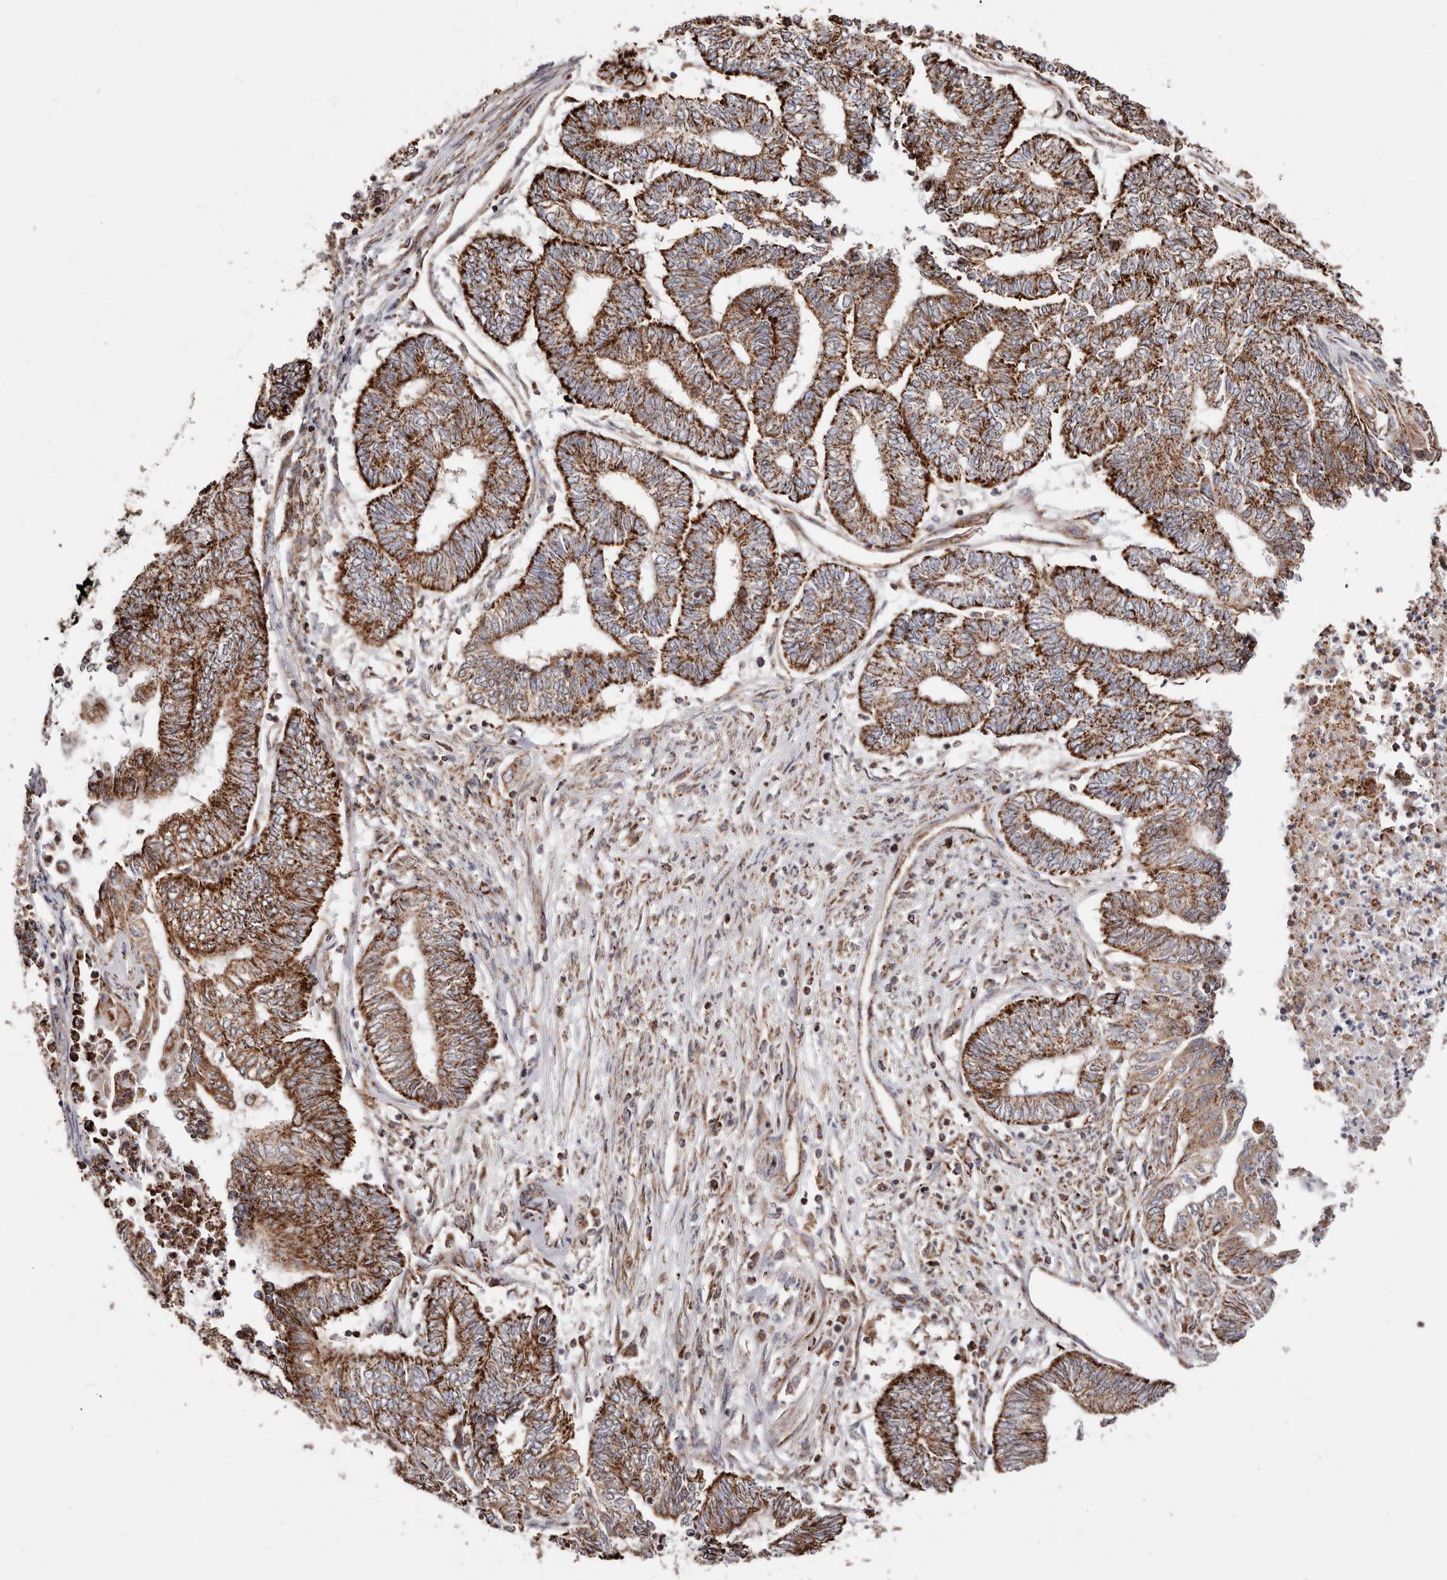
{"staining": {"intensity": "strong", "quantity": ">75%", "location": "cytoplasmic/membranous"}, "tissue": "endometrial cancer", "cell_type": "Tumor cells", "image_type": "cancer", "snomed": [{"axis": "morphology", "description": "Adenocarcinoma, NOS"}, {"axis": "topography", "description": "Uterus"}, {"axis": "topography", "description": "Endometrium"}], "caption": "Endometrial adenocarcinoma stained with a brown dye reveals strong cytoplasmic/membranous positive staining in about >75% of tumor cells.", "gene": "PRKACB", "patient": {"sex": "female", "age": 70}}